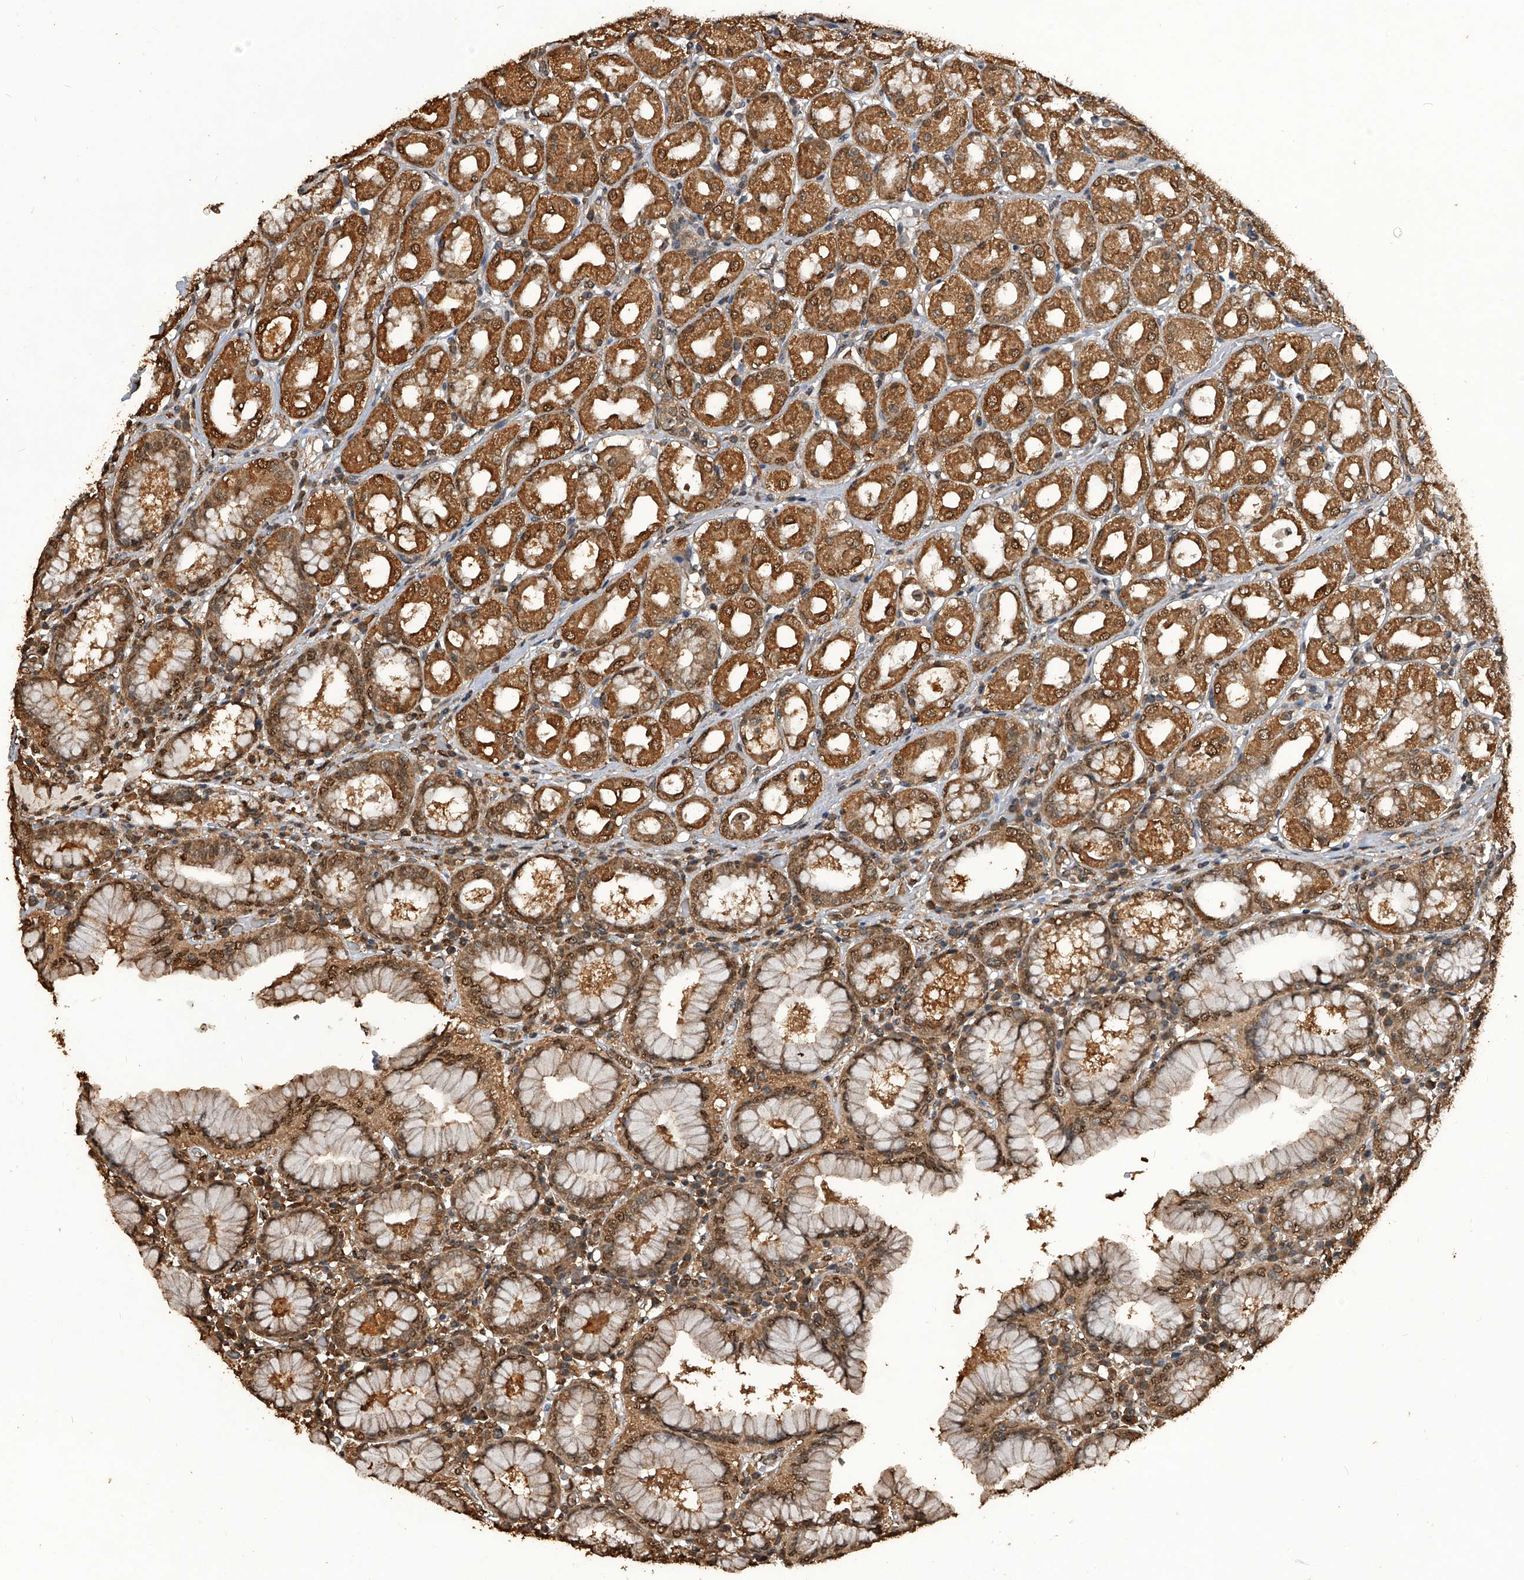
{"staining": {"intensity": "strong", "quantity": "25%-75%", "location": "cytoplasmic/membranous,nuclear"}, "tissue": "stomach", "cell_type": "Glandular cells", "image_type": "normal", "snomed": [{"axis": "morphology", "description": "Normal tissue, NOS"}, {"axis": "topography", "description": "Stomach"}, {"axis": "topography", "description": "Stomach, lower"}], "caption": "Protein expression analysis of unremarkable stomach demonstrates strong cytoplasmic/membranous,nuclear expression in about 25%-75% of glandular cells.", "gene": "FBXL4", "patient": {"sex": "female", "age": 56}}